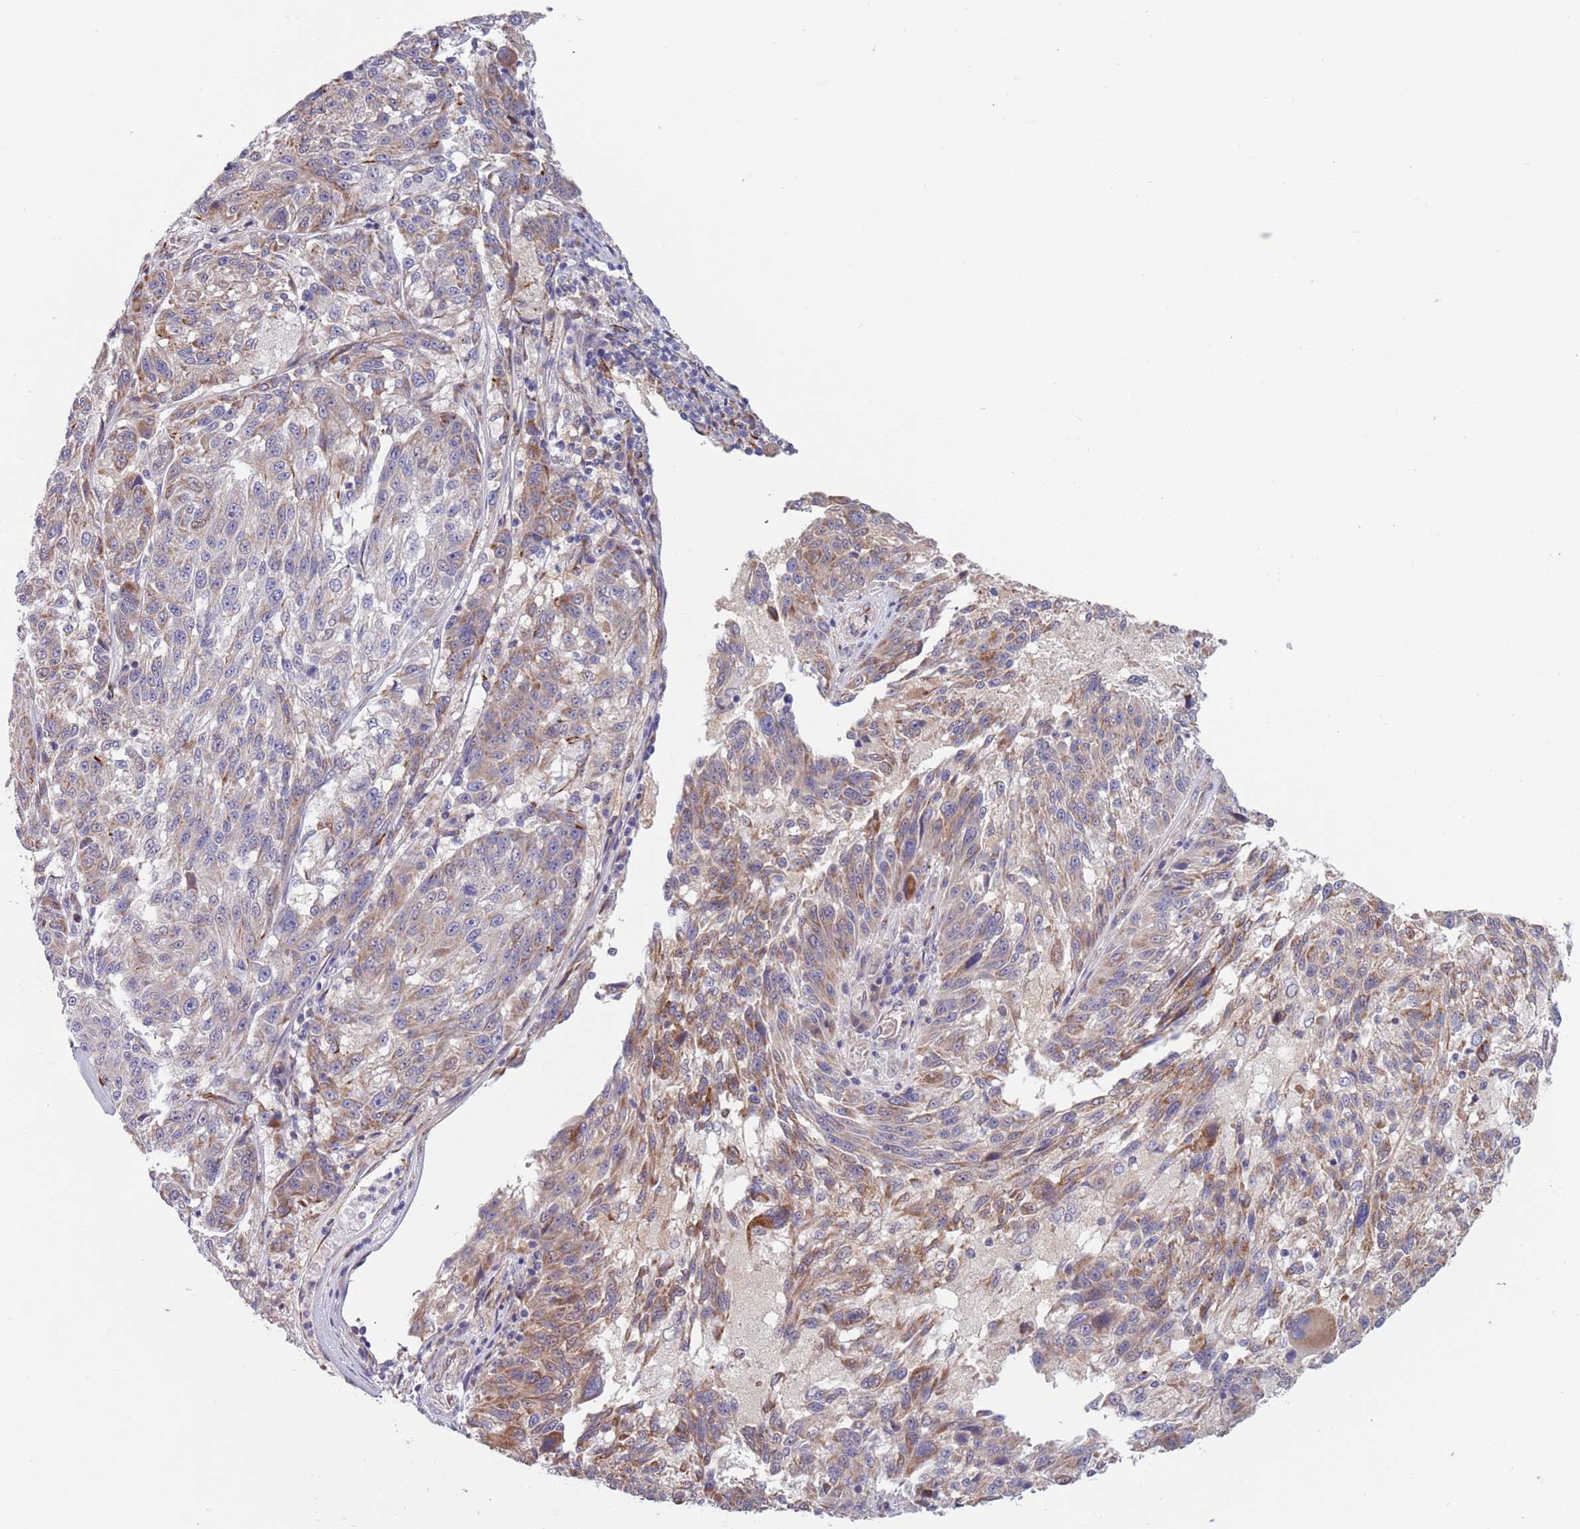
{"staining": {"intensity": "moderate", "quantity": ">75%", "location": "cytoplasmic/membranous"}, "tissue": "melanoma", "cell_type": "Tumor cells", "image_type": "cancer", "snomed": [{"axis": "morphology", "description": "Malignant melanoma, NOS"}, {"axis": "topography", "description": "Skin"}], "caption": "Protein expression by IHC exhibits moderate cytoplasmic/membranous staining in about >75% of tumor cells in malignant melanoma.", "gene": "TYW1", "patient": {"sex": "male", "age": 53}}